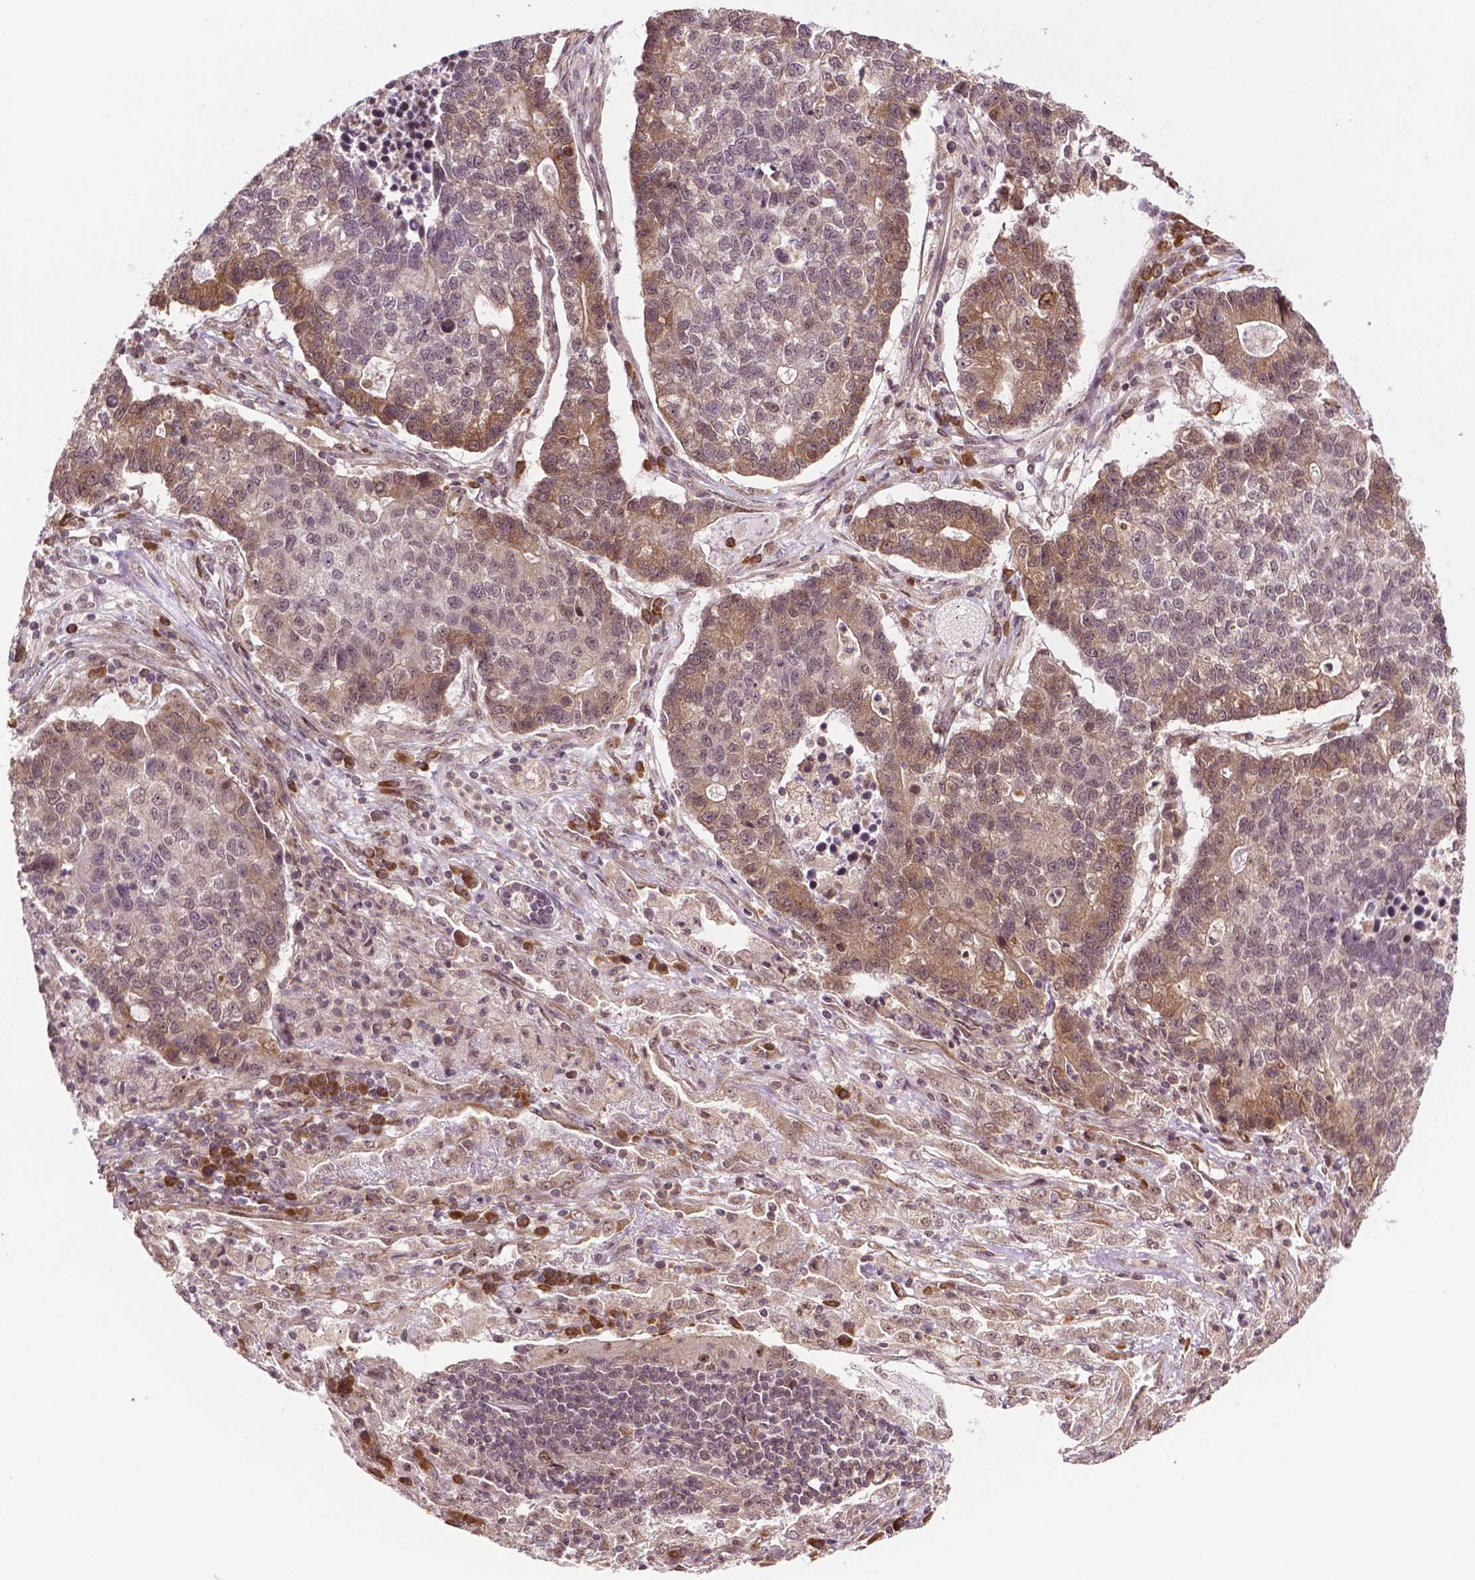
{"staining": {"intensity": "weak", "quantity": "25%-75%", "location": "cytoplasmic/membranous"}, "tissue": "lung cancer", "cell_type": "Tumor cells", "image_type": "cancer", "snomed": [{"axis": "morphology", "description": "Adenocarcinoma, NOS"}, {"axis": "topography", "description": "Lung"}], "caption": "Brown immunohistochemical staining in human adenocarcinoma (lung) shows weak cytoplasmic/membranous expression in approximately 25%-75% of tumor cells.", "gene": "TMX2", "patient": {"sex": "male", "age": 57}}